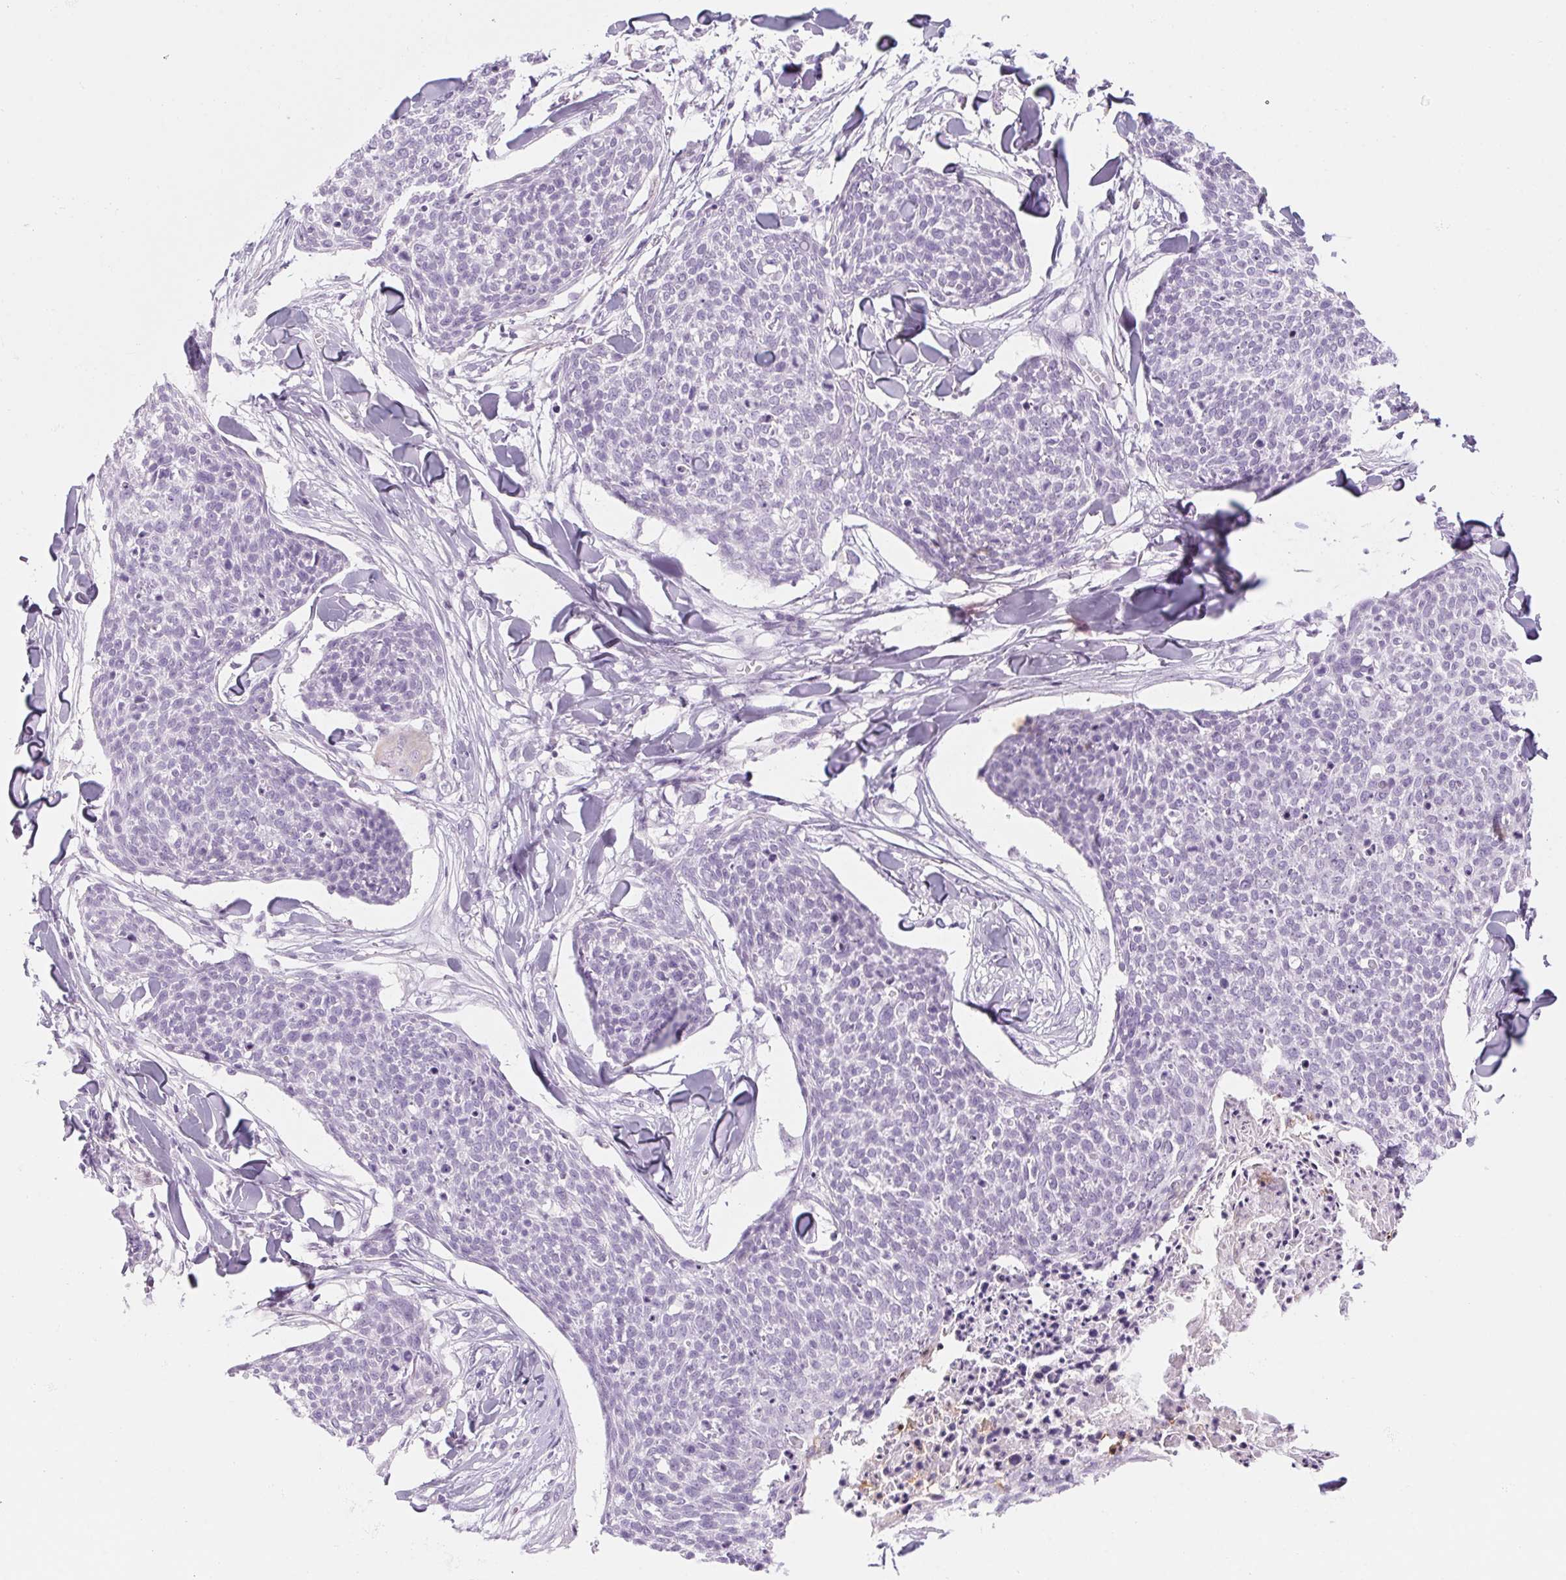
{"staining": {"intensity": "negative", "quantity": "none", "location": "none"}, "tissue": "skin cancer", "cell_type": "Tumor cells", "image_type": "cancer", "snomed": [{"axis": "morphology", "description": "Squamous cell carcinoma, NOS"}, {"axis": "topography", "description": "Skin"}, {"axis": "topography", "description": "Vulva"}], "caption": "Immunohistochemistry (IHC) photomicrograph of human skin squamous cell carcinoma stained for a protein (brown), which reveals no positivity in tumor cells.", "gene": "RPTN", "patient": {"sex": "female", "age": 75}}